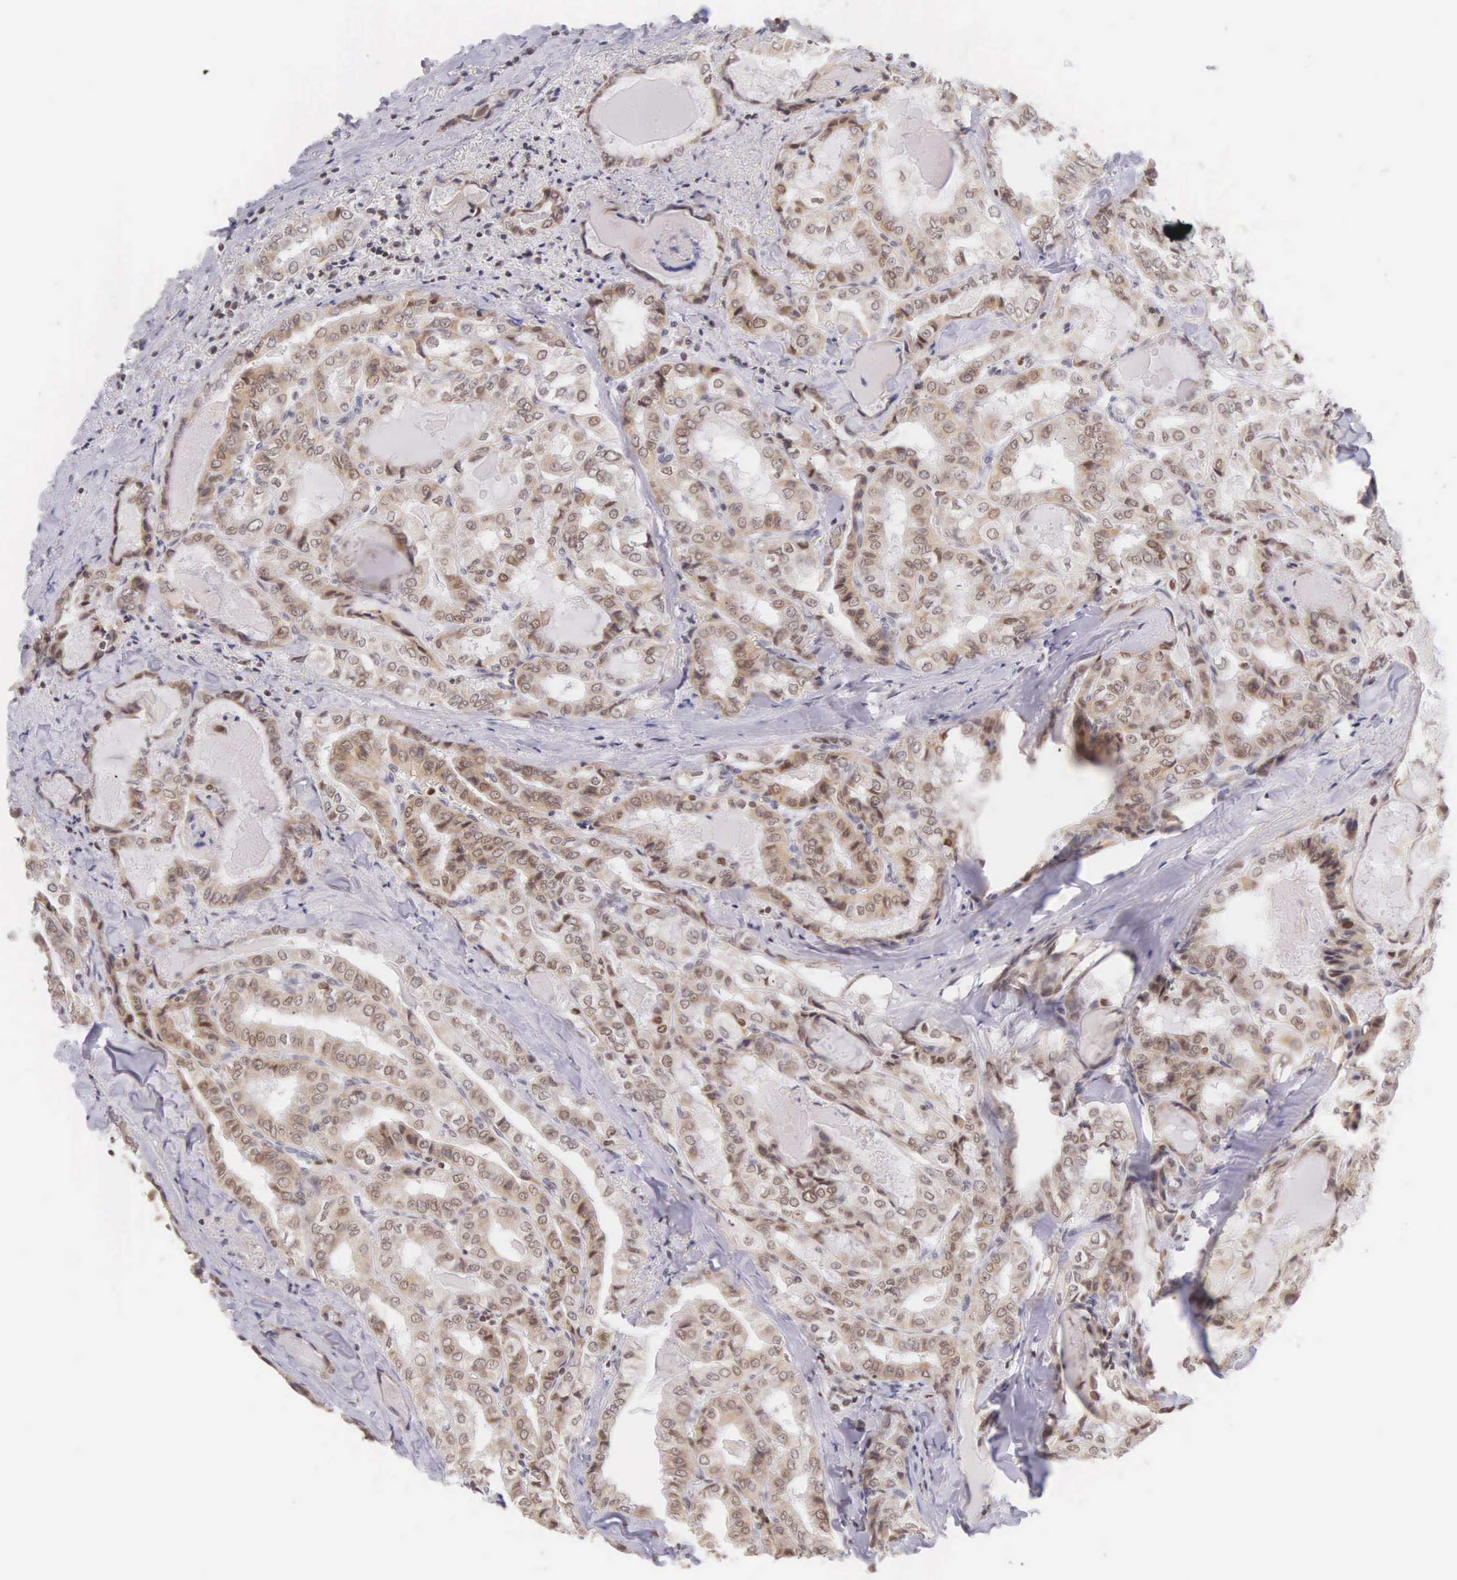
{"staining": {"intensity": "moderate", "quantity": ">75%", "location": "nuclear"}, "tissue": "thyroid cancer", "cell_type": "Tumor cells", "image_type": "cancer", "snomed": [{"axis": "morphology", "description": "Papillary adenocarcinoma, NOS"}, {"axis": "topography", "description": "Thyroid gland"}], "caption": "Brown immunohistochemical staining in human thyroid cancer (papillary adenocarcinoma) shows moderate nuclear expression in approximately >75% of tumor cells. The protein of interest is shown in brown color, while the nuclei are stained blue.", "gene": "VRK1", "patient": {"sex": "female", "age": 71}}